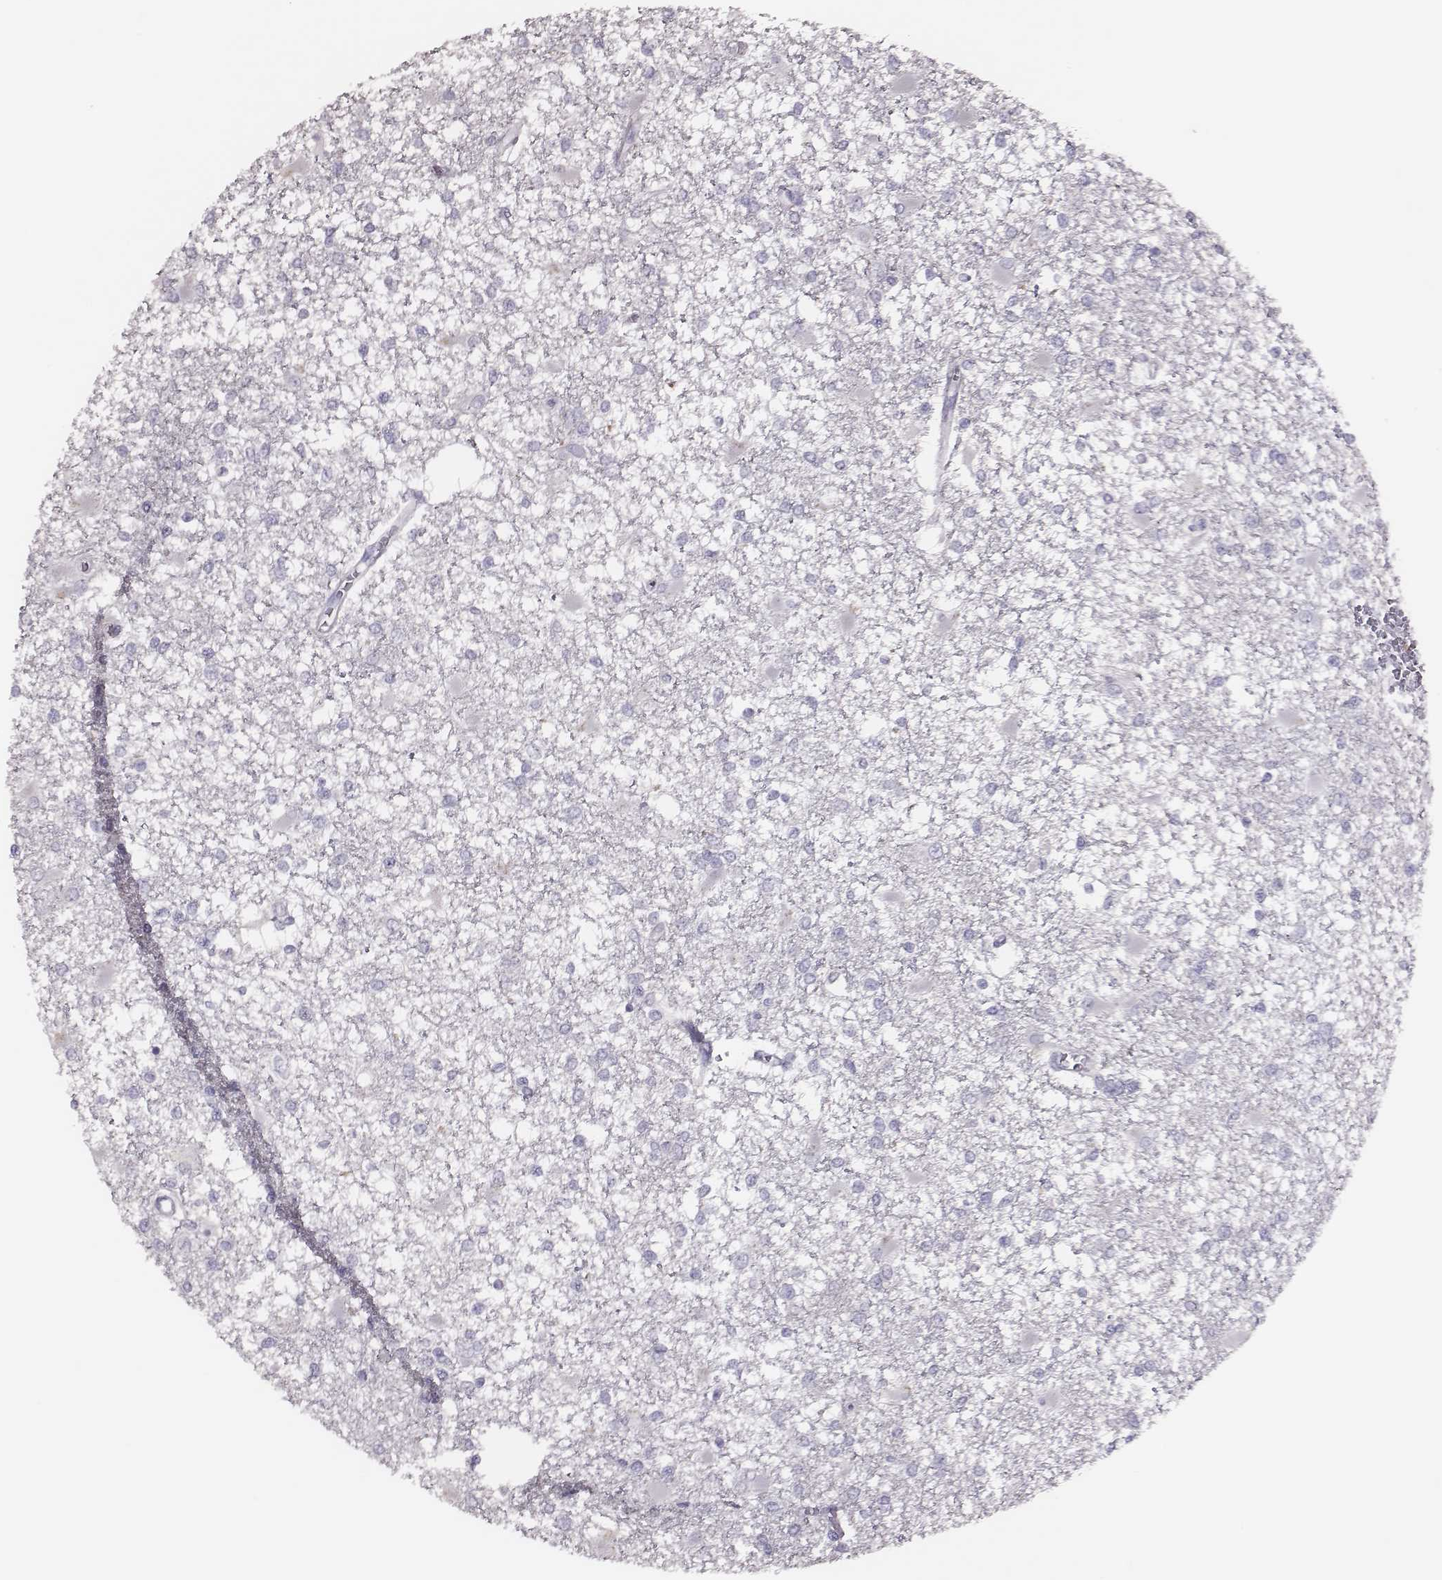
{"staining": {"intensity": "negative", "quantity": "none", "location": "none"}, "tissue": "glioma", "cell_type": "Tumor cells", "image_type": "cancer", "snomed": [{"axis": "morphology", "description": "Glioma, malignant, High grade"}, {"axis": "topography", "description": "Cerebral cortex"}], "caption": "This histopathology image is of glioma stained with IHC to label a protein in brown with the nuclei are counter-stained blue. There is no positivity in tumor cells.", "gene": "P2RY10", "patient": {"sex": "male", "age": 79}}